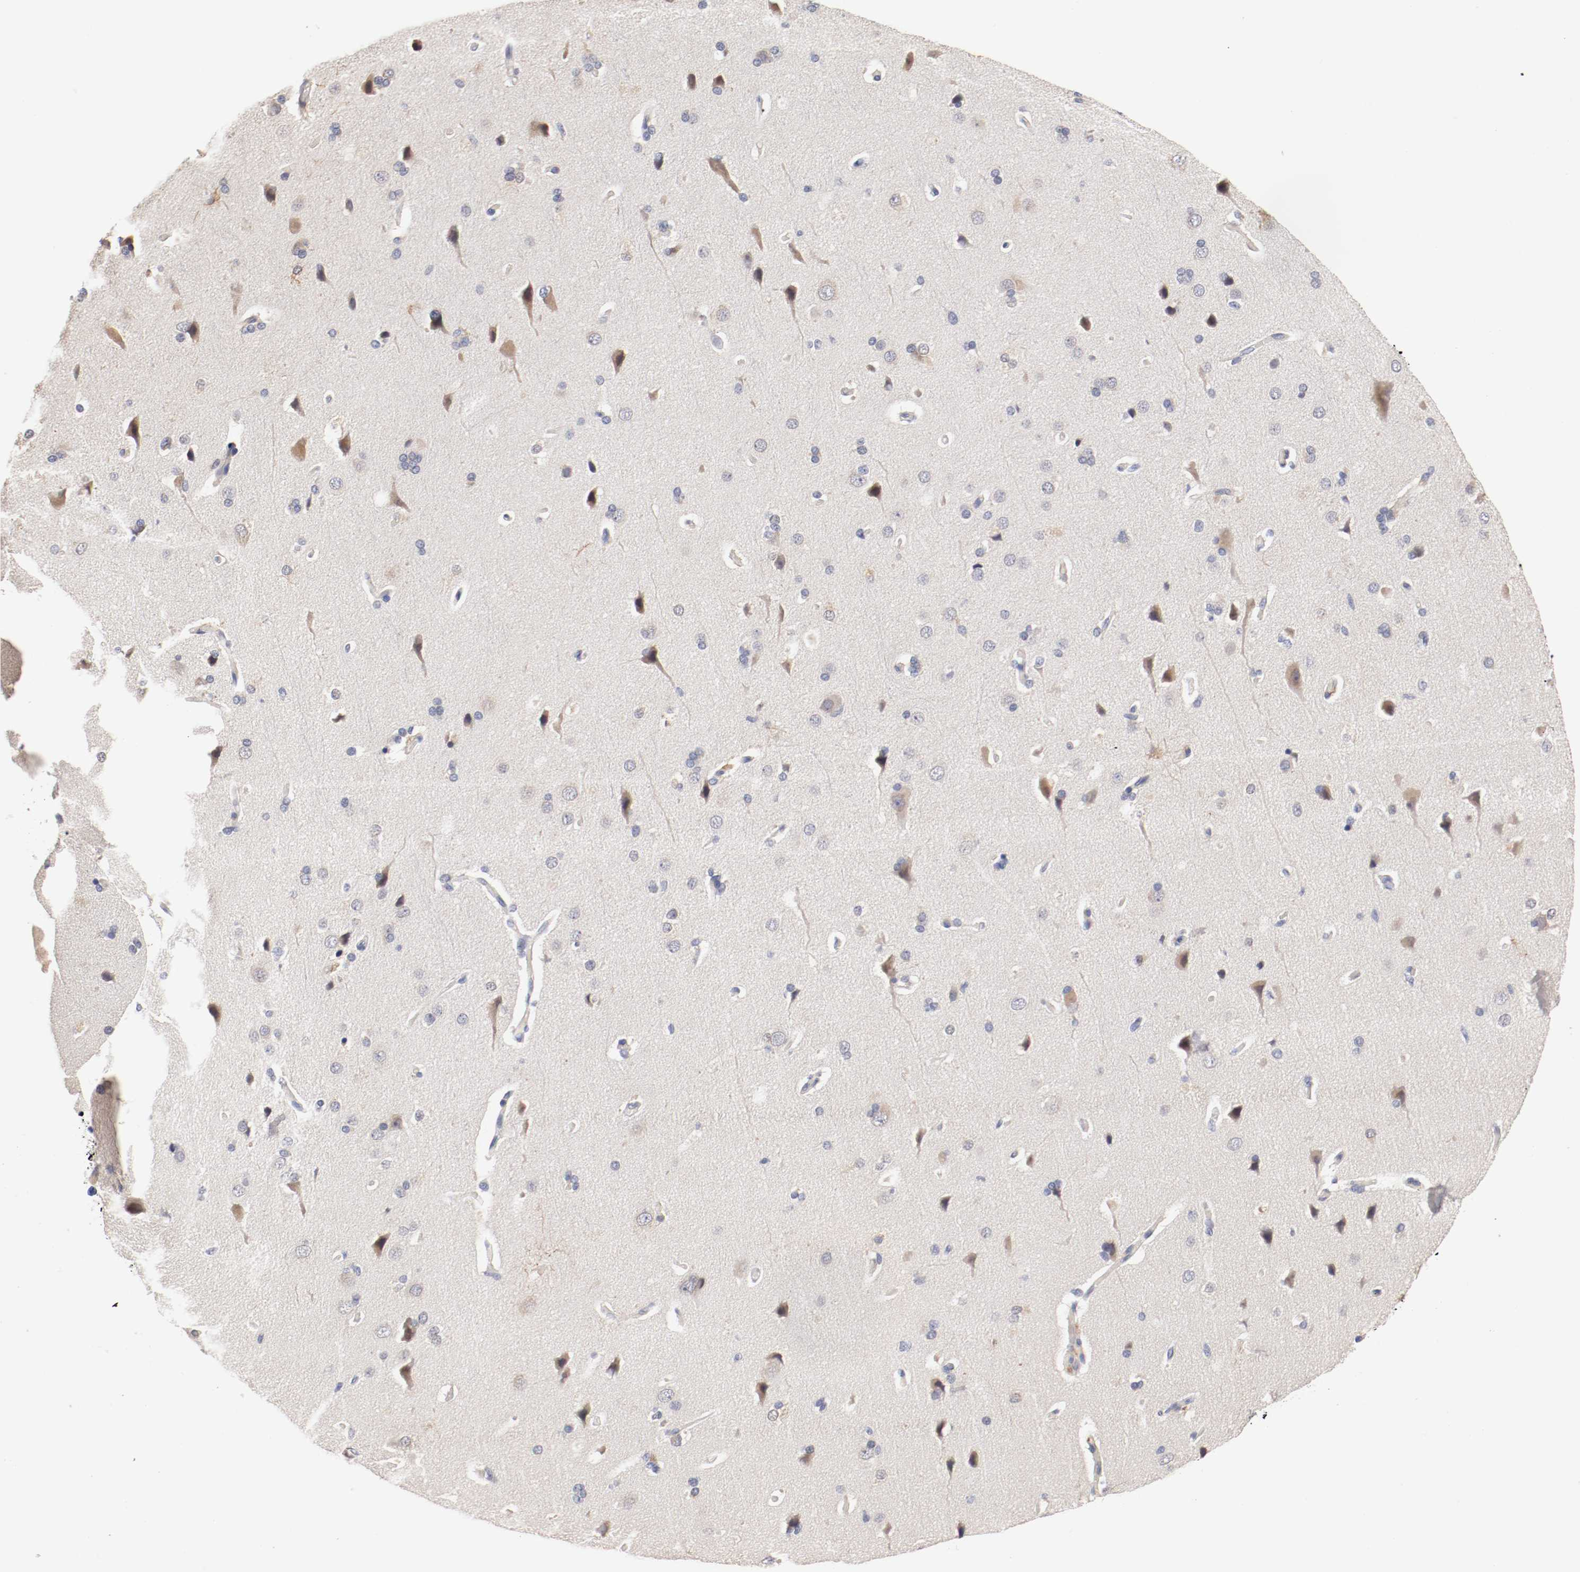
{"staining": {"intensity": "negative", "quantity": "none", "location": "none"}, "tissue": "cerebral cortex", "cell_type": "Endothelial cells", "image_type": "normal", "snomed": [{"axis": "morphology", "description": "Normal tissue, NOS"}, {"axis": "topography", "description": "Cerebral cortex"}], "caption": "Cerebral cortex was stained to show a protein in brown. There is no significant positivity in endothelial cells. (DAB immunohistochemistry with hematoxylin counter stain).", "gene": "CEBPE", "patient": {"sex": "male", "age": 62}}